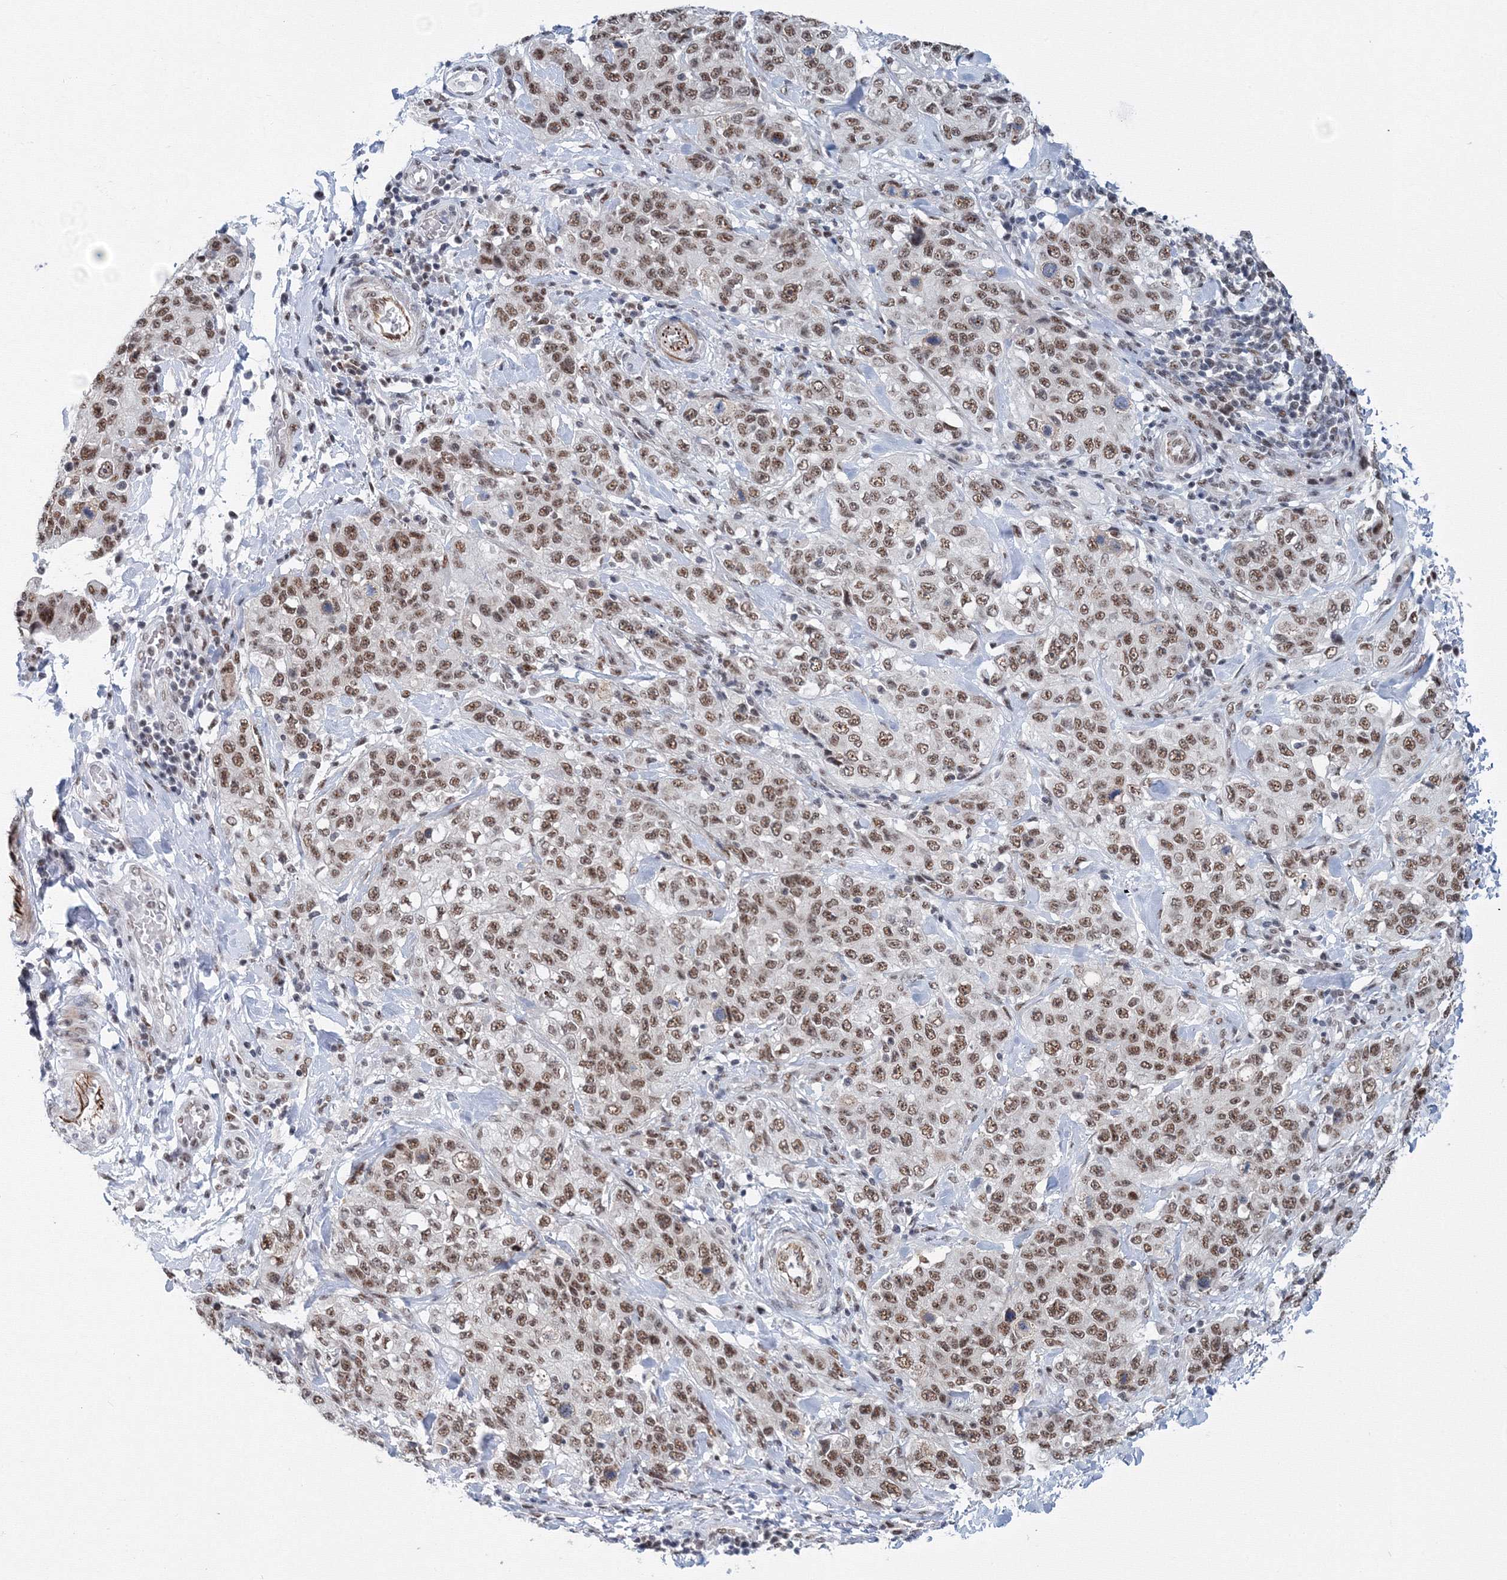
{"staining": {"intensity": "moderate", "quantity": ">75%", "location": "nuclear"}, "tissue": "stomach cancer", "cell_type": "Tumor cells", "image_type": "cancer", "snomed": [{"axis": "morphology", "description": "Adenocarcinoma, NOS"}, {"axis": "topography", "description": "Stomach"}], "caption": "Immunohistochemistry micrograph of neoplastic tissue: human adenocarcinoma (stomach) stained using IHC displays medium levels of moderate protein expression localized specifically in the nuclear of tumor cells, appearing as a nuclear brown color.", "gene": "SF3B6", "patient": {"sex": "male", "age": 48}}